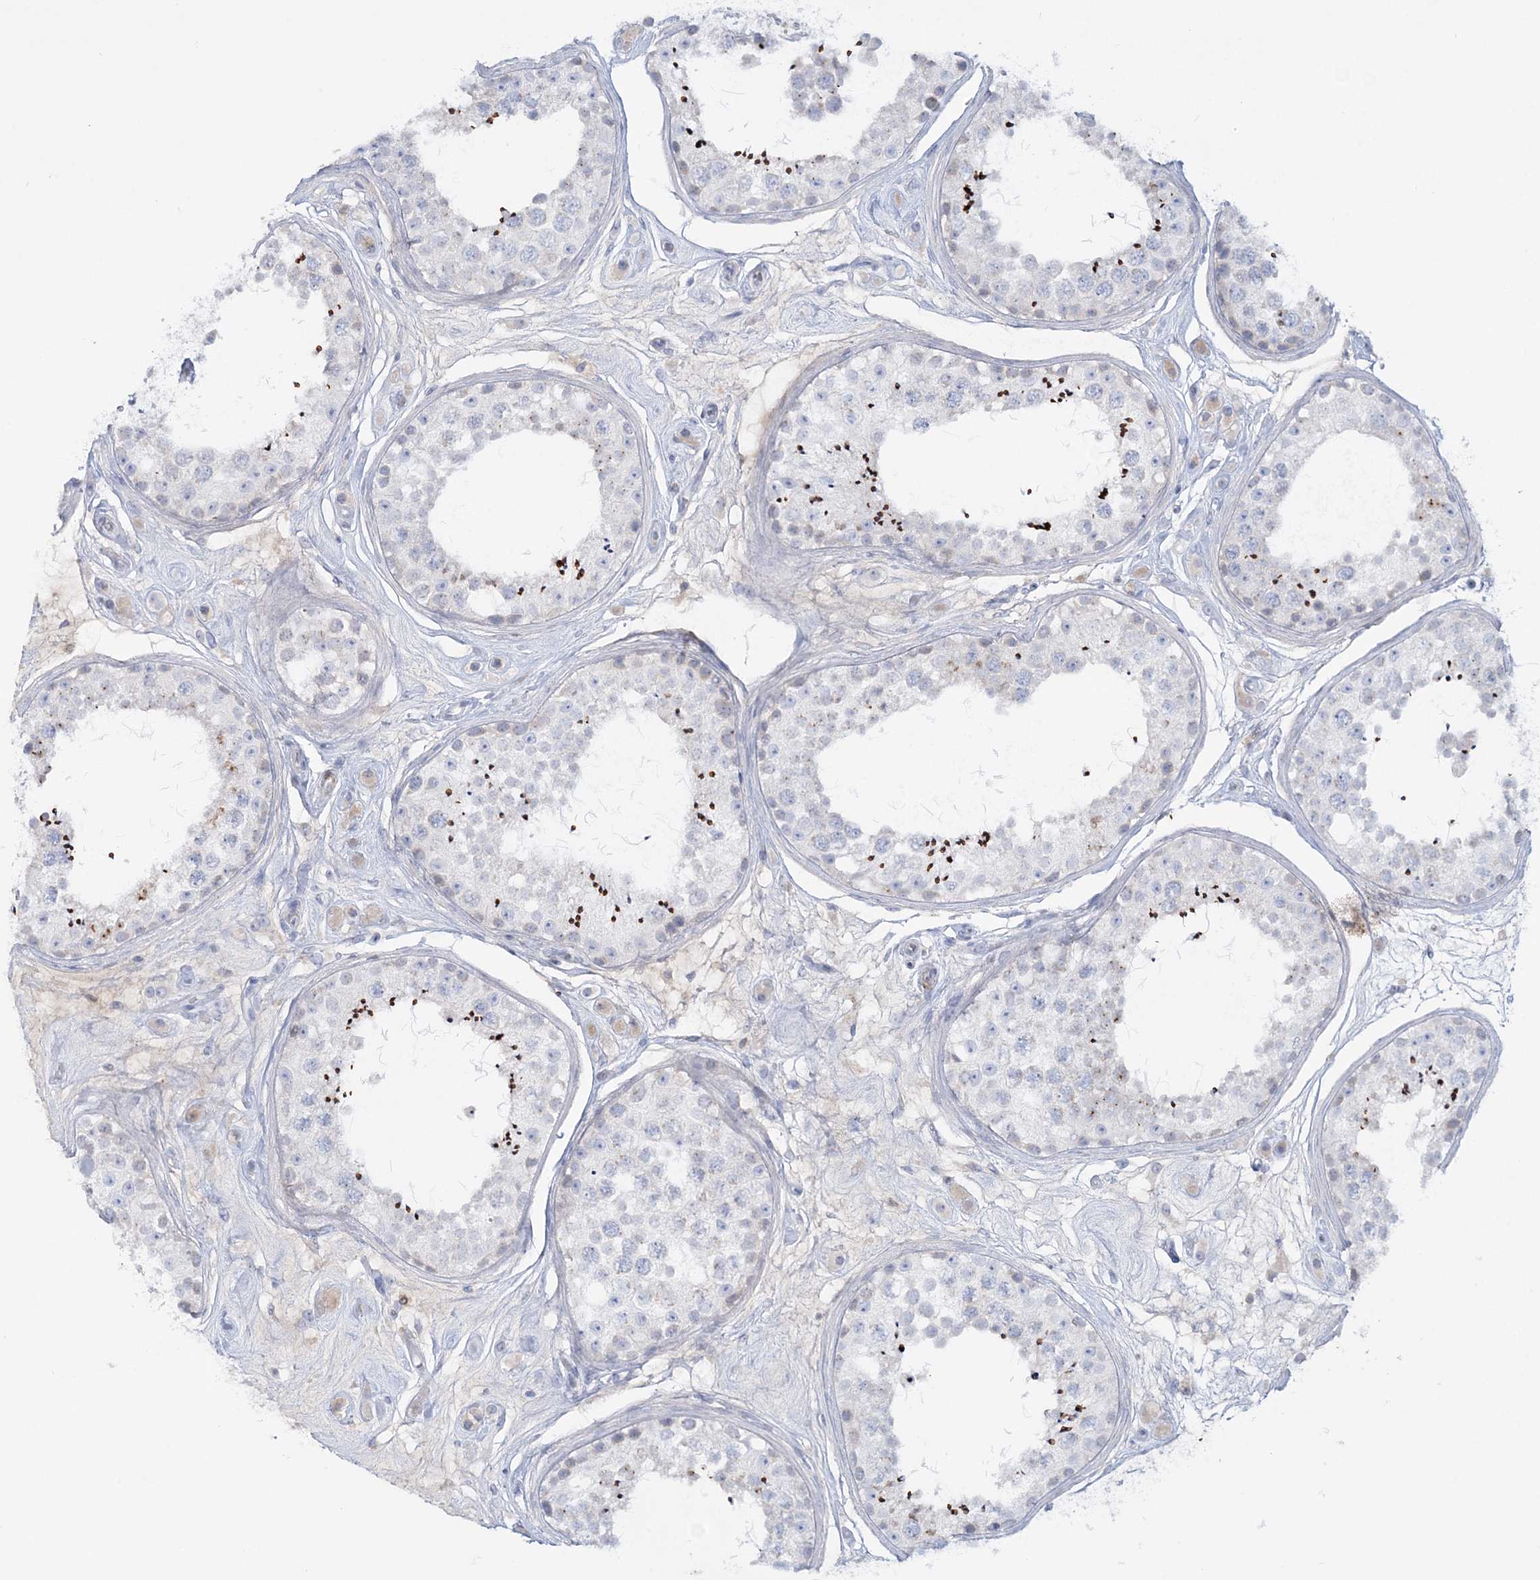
{"staining": {"intensity": "strong", "quantity": "<25%", "location": "cytoplasmic/membranous,nuclear"}, "tissue": "testis", "cell_type": "Cells in seminiferous ducts", "image_type": "normal", "snomed": [{"axis": "morphology", "description": "Normal tissue, NOS"}, {"axis": "topography", "description": "Testis"}], "caption": "This photomicrograph exhibits IHC staining of benign human testis, with medium strong cytoplasmic/membranous,nuclear positivity in about <25% of cells in seminiferous ducts.", "gene": "WDSUB1", "patient": {"sex": "male", "age": 25}}